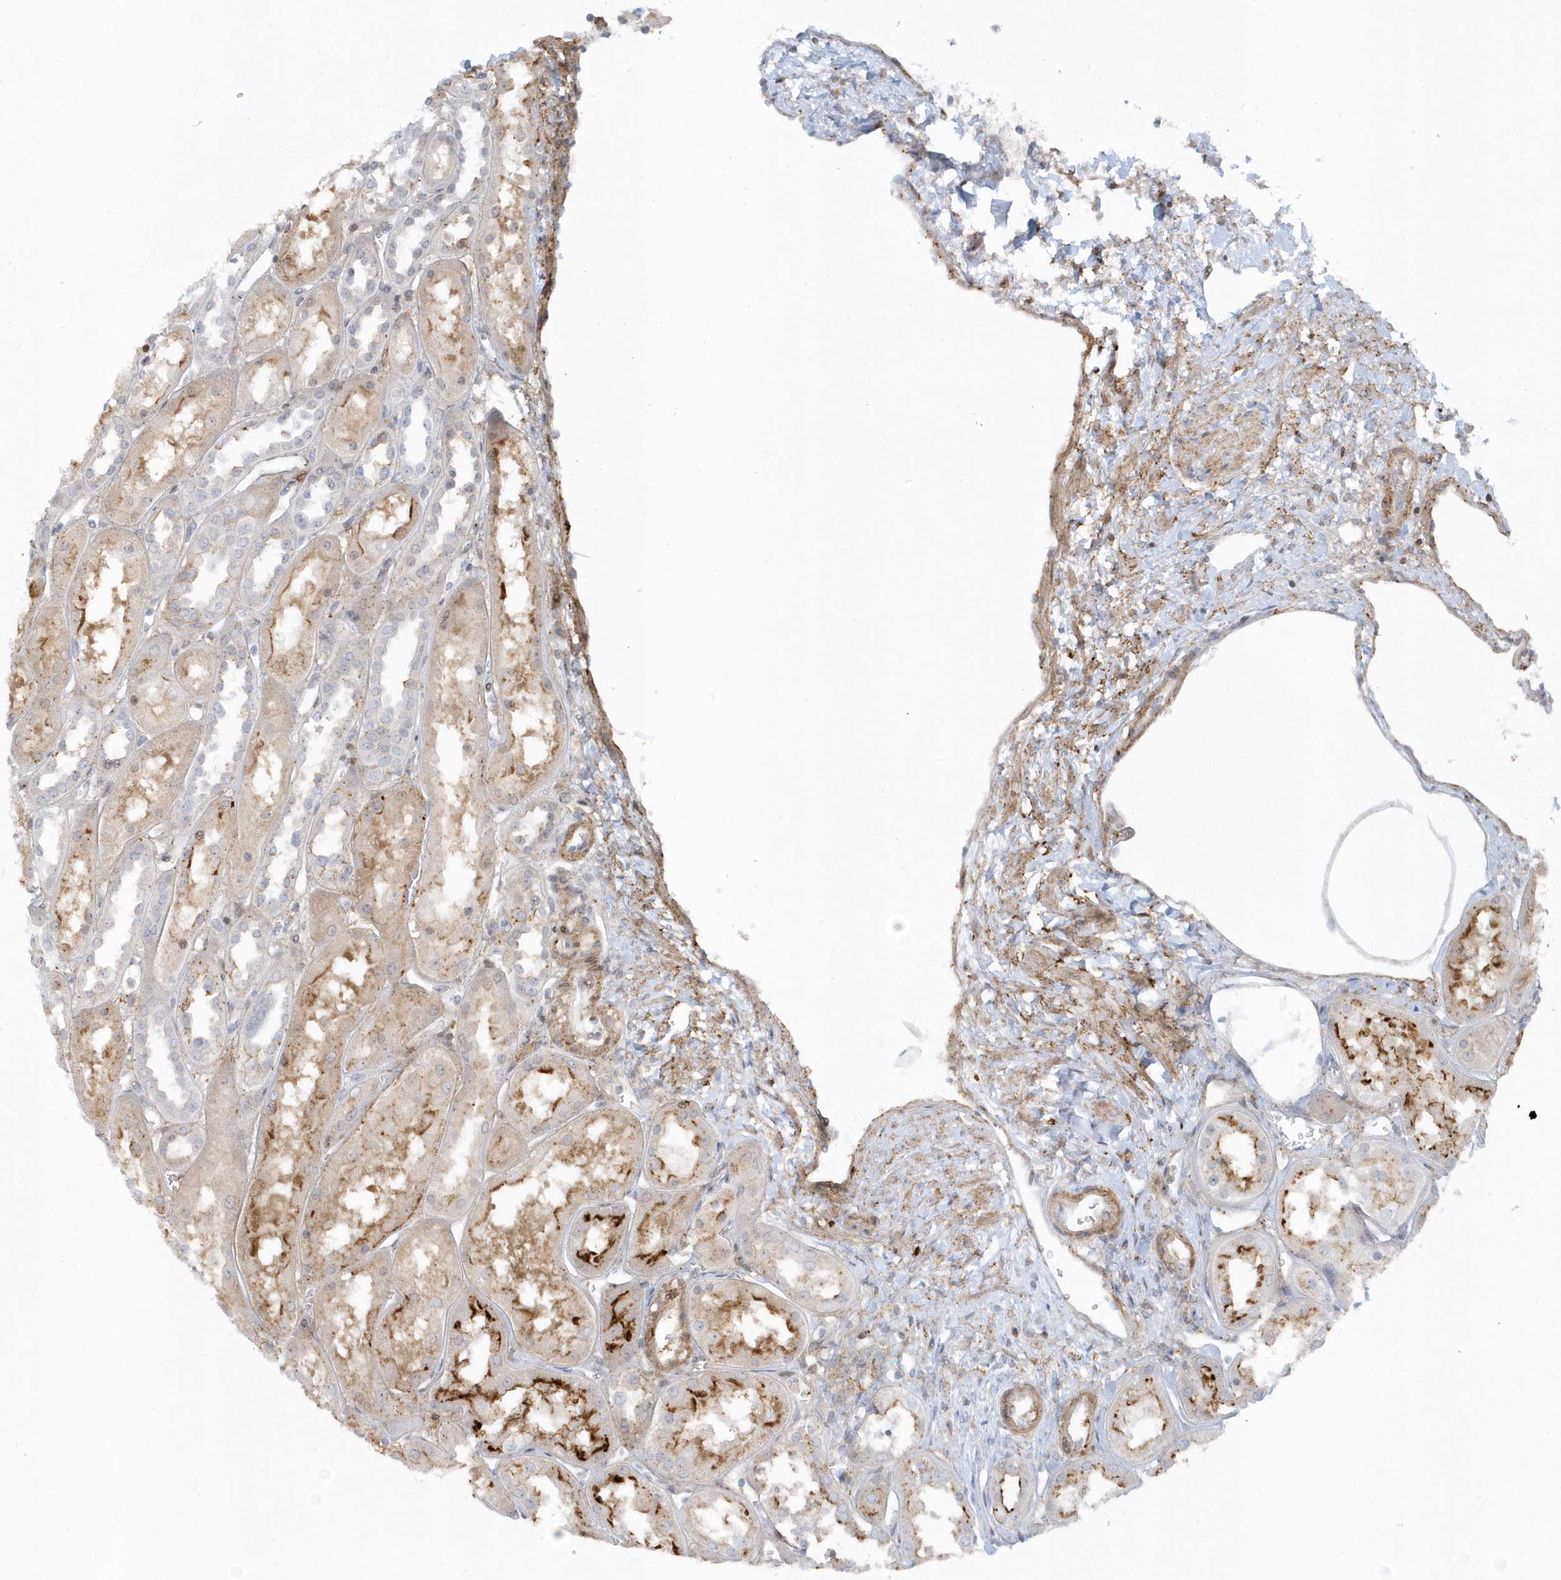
{"staining": {"intensity": "moderate", "quantity": "<25%", "location": "cytoplasmic/membranous,nuclear"}, "tissue": "kidney", "cell_type": "Cells in glomeruli", "image_type": "normal", "snomed": [{"axis": "morphology", "description": "Normal tissue, NOS"}, {"axis": "topography", "description": "Kidney"}], "caption": "A high-resolution image shows immunohistochemistry (IHC) staining of normal kidney, which shows moderate cytoplasmic/membranous,nuclear positivity in about <25% of cells in glomeruli. The staining was performed using DAB (3,3'-diaminobenzidine) to visualize the protein expression in brown, while the nuclei were stained in blue with hematoxylin (Magnification: 20x).", "gene": "CACNB2", "patient": {"sex": "male", "age": 70}}